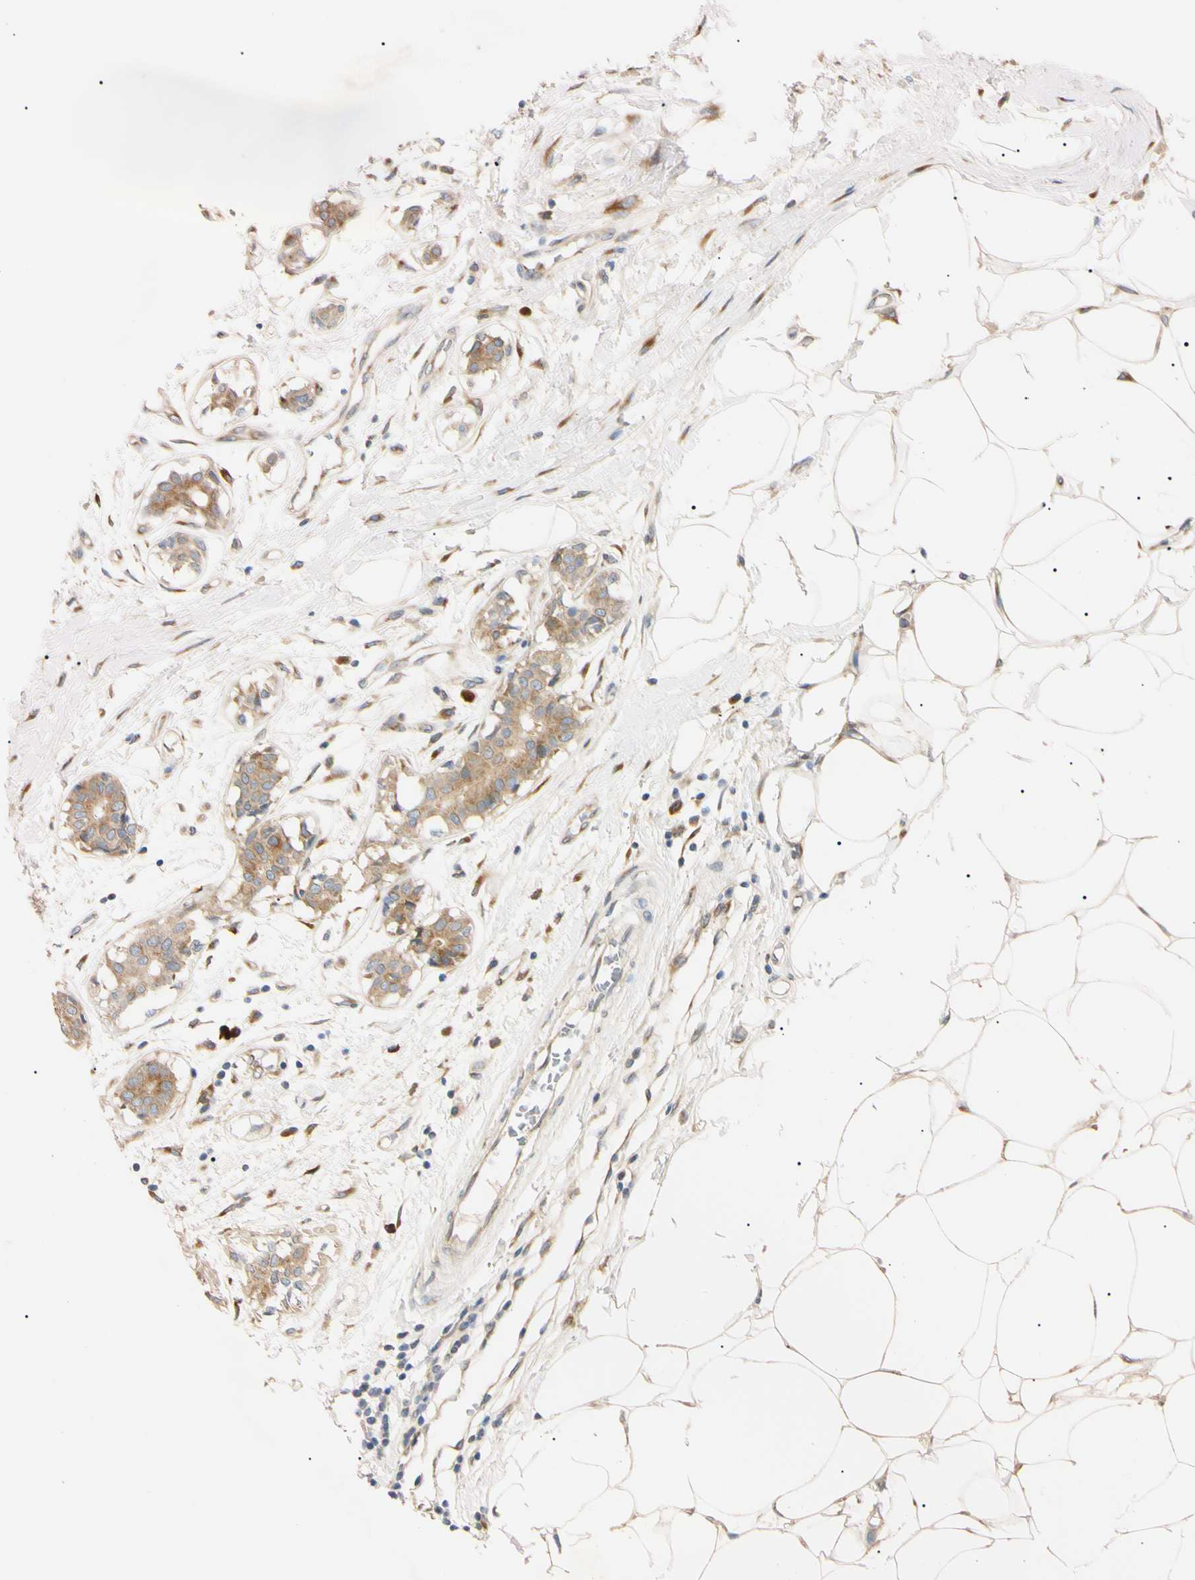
{"staining": {"intensity": "moderate", "quantity": ">75%", "location": "cytoplasmic/membranous"}, "tissue": "breast cancer", "cell_type": "Tumor cells", "image_type": "cancer", "snomed": [{"axis": "morphology", "description": "Duct carcinoma"}, {"axis": "topography", "description": "Breast"}], "caption": "This micrograph exhibits immunohistochemistry staining of breast invasive ductal carcinoma, with medium moderate cytoplasmic/membranous expression in approximately >75% of tumor cells.", "gene": "IER3IP1", "patient": {"sex": "female", "age": 40}}